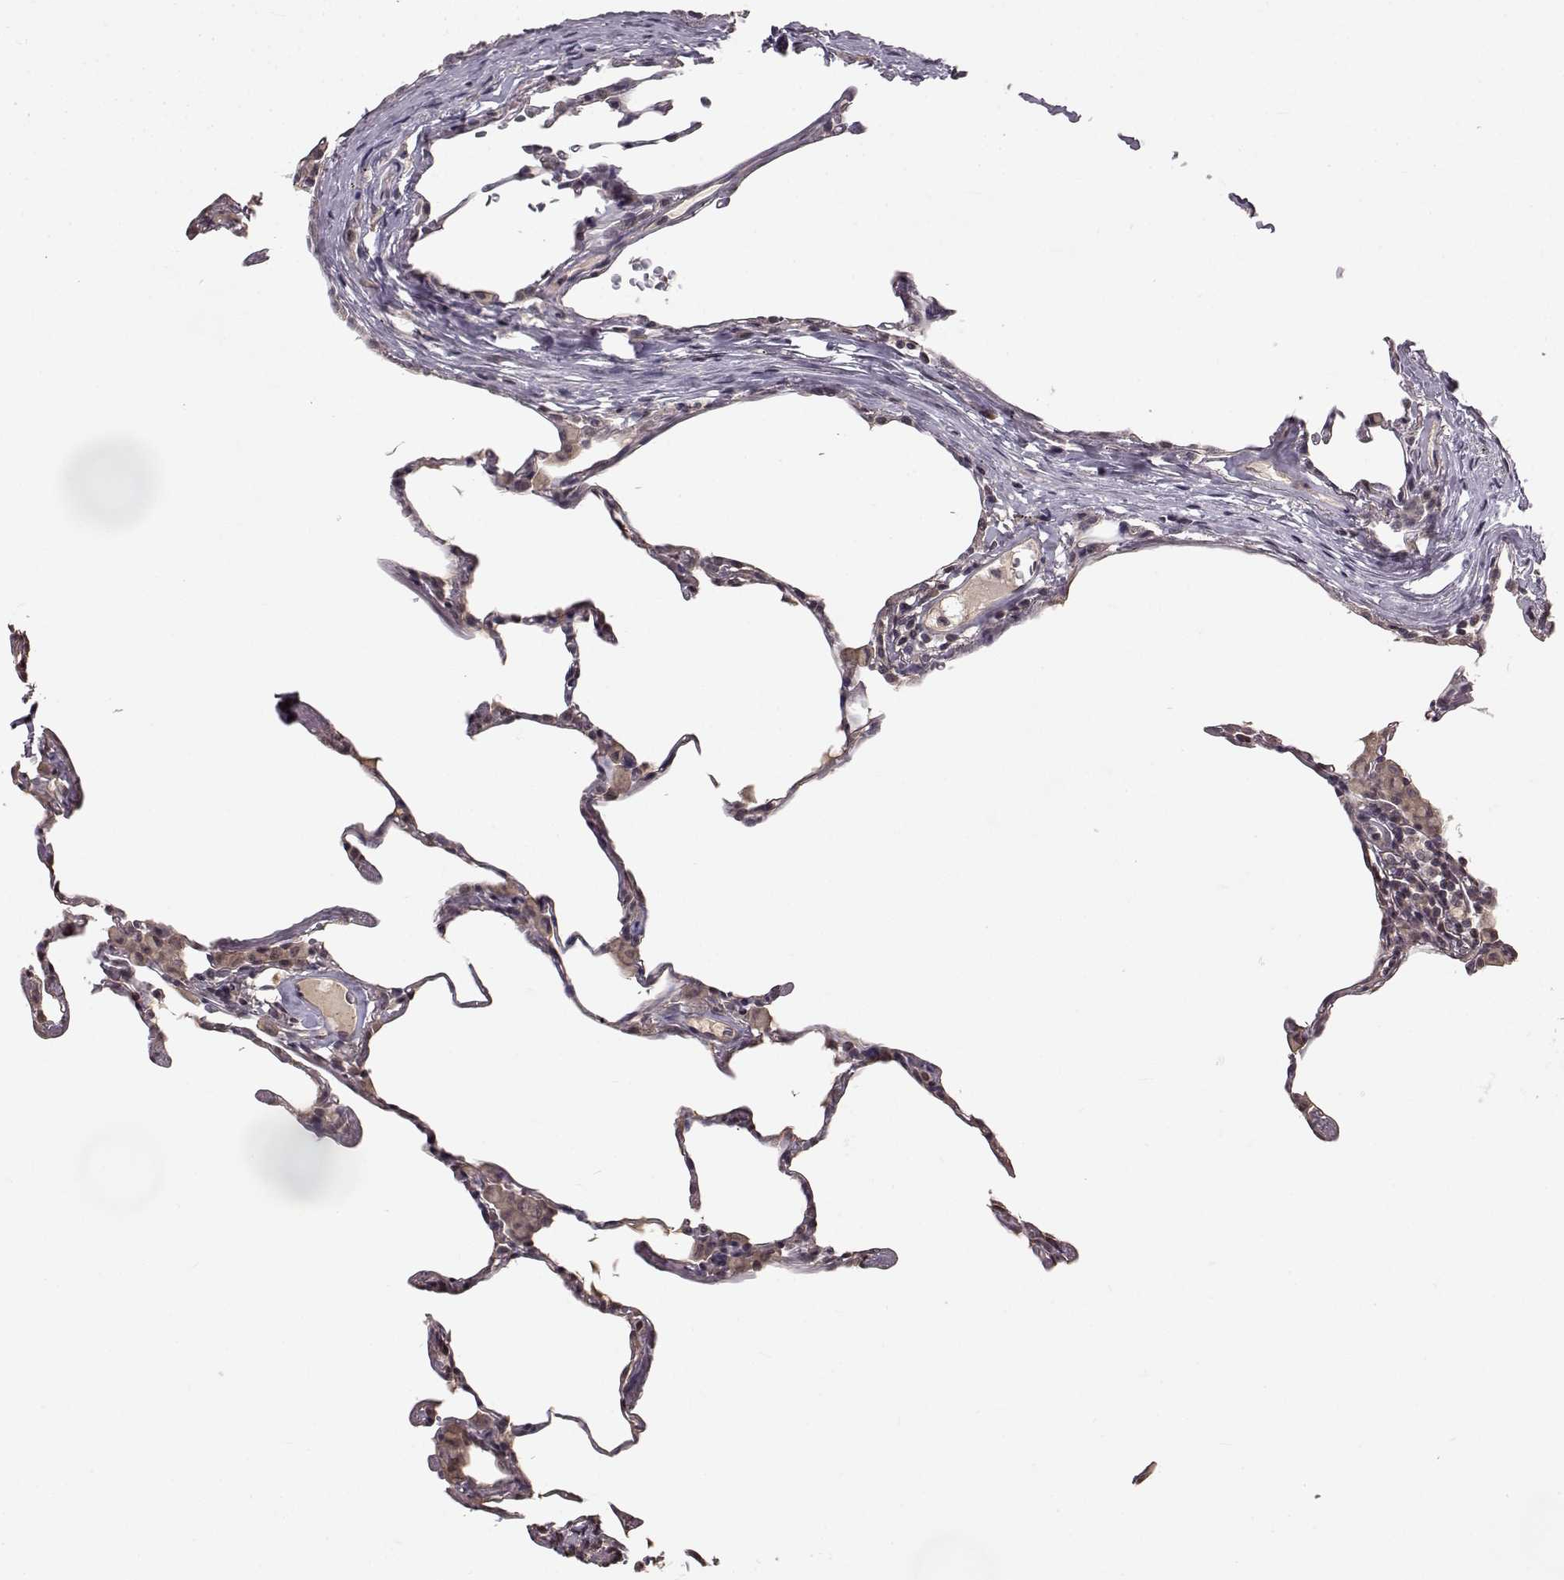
{"staining": {"intensity": "negative", "quantity": "none", "location": "none"}, "tissue": "lung", "cell_type": "Alveolar cells", "image_type": "normal", "snomed": [{"axis": "morphology", "description": "Normal tissue, NOS"}, {"axis": "topography", "description": "Lung"}], "caption": "Lung stained for a protein using IHC shows no positivity alveolar cells.", "gene": "NTRK2", "patient": {"sex": "female", "age": 57}}